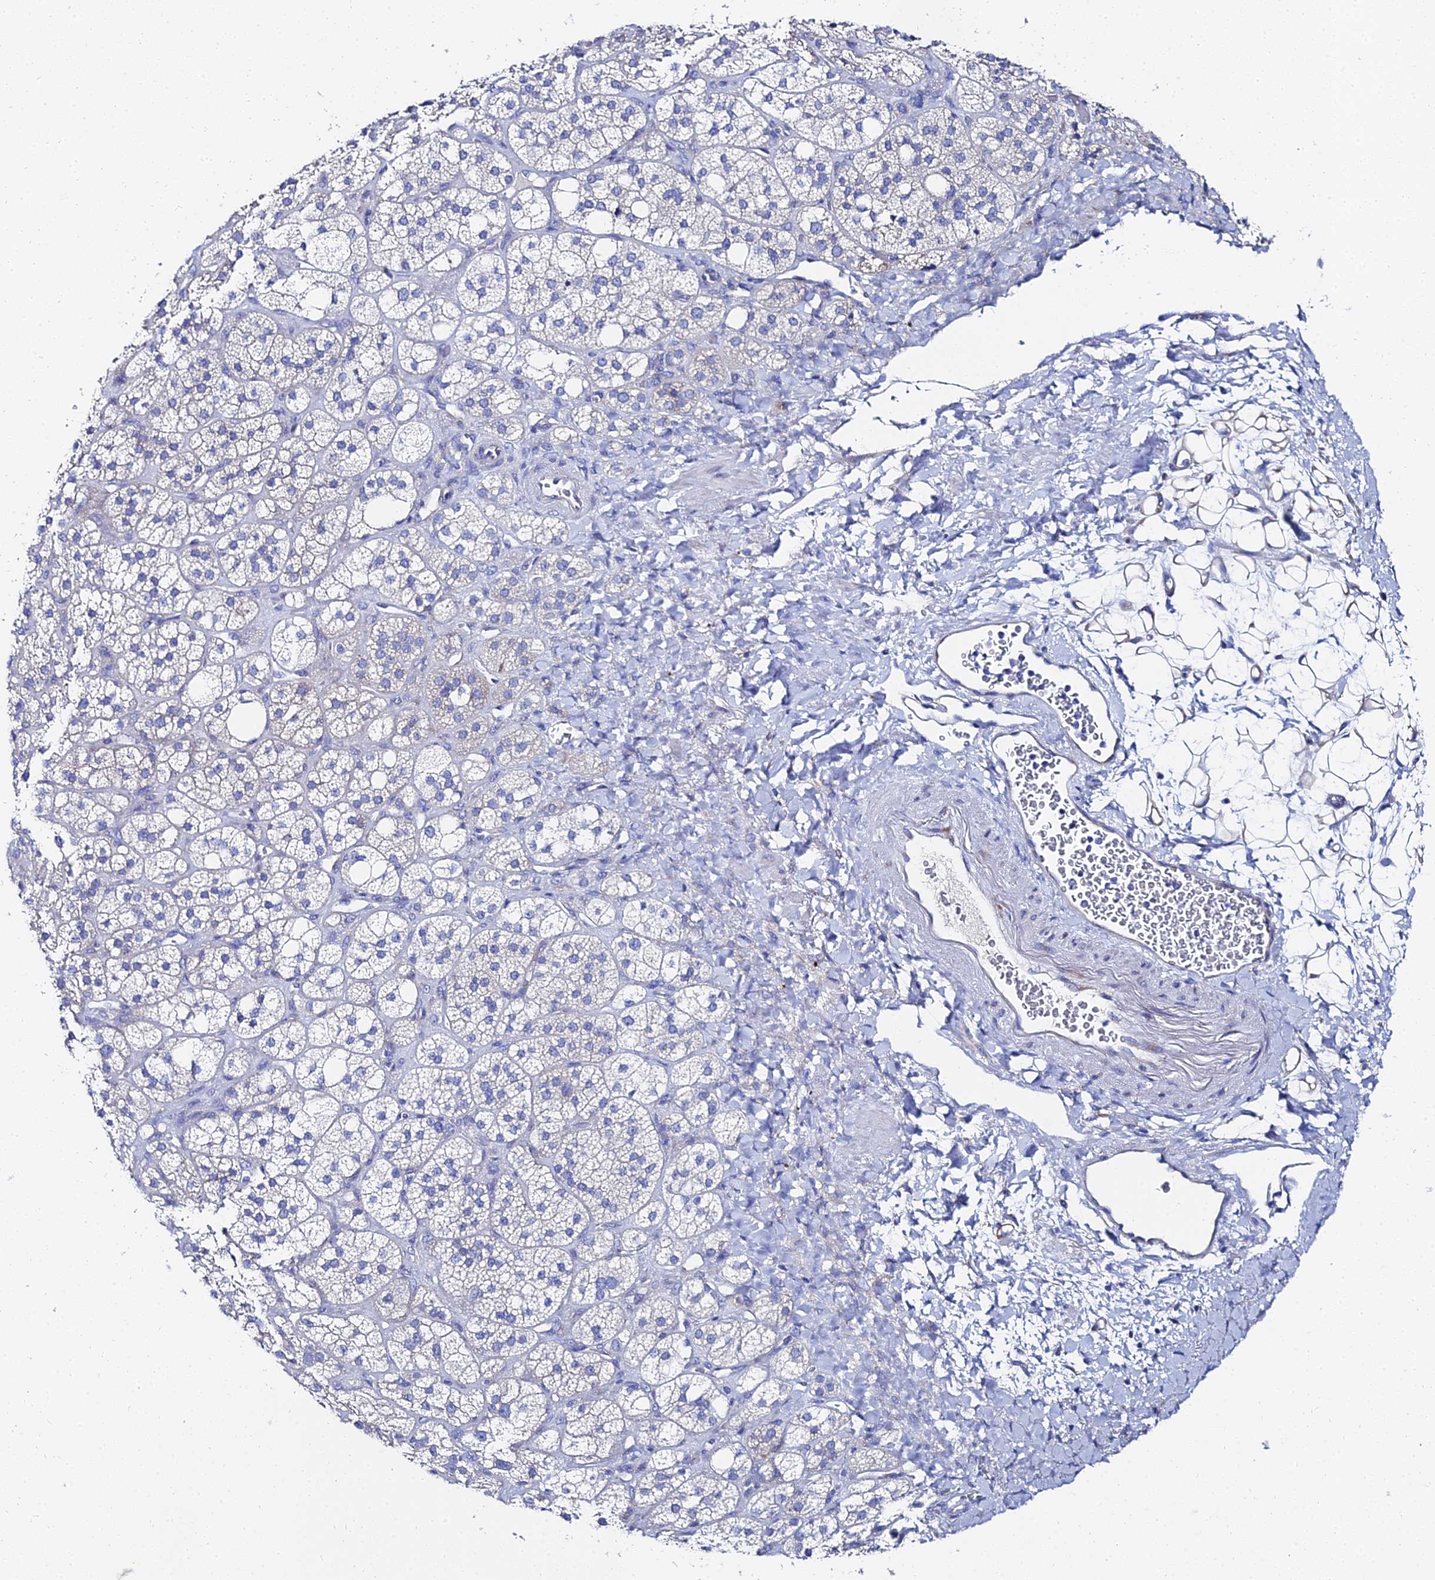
{"staining": {"intensity": "negative", "quantity": "none", "location": "none"}, "tissue": "adrenal gland", "cell_type": "Glandular cells", "image_type": "normal", "snomed": [{"axis": "morphology", "description": "Normal tissue, NOS"}, {"axis": "topography", "description": "Adrenal gland"}], "caption": "Glandular cells are negative for protein expression in benign human adrenal gland. (Immunohistochemistry (ihc), brightfield microscopy, high magnification).", "gene": "PTTG1", "patient": {"sex": "male", "age": 61}}